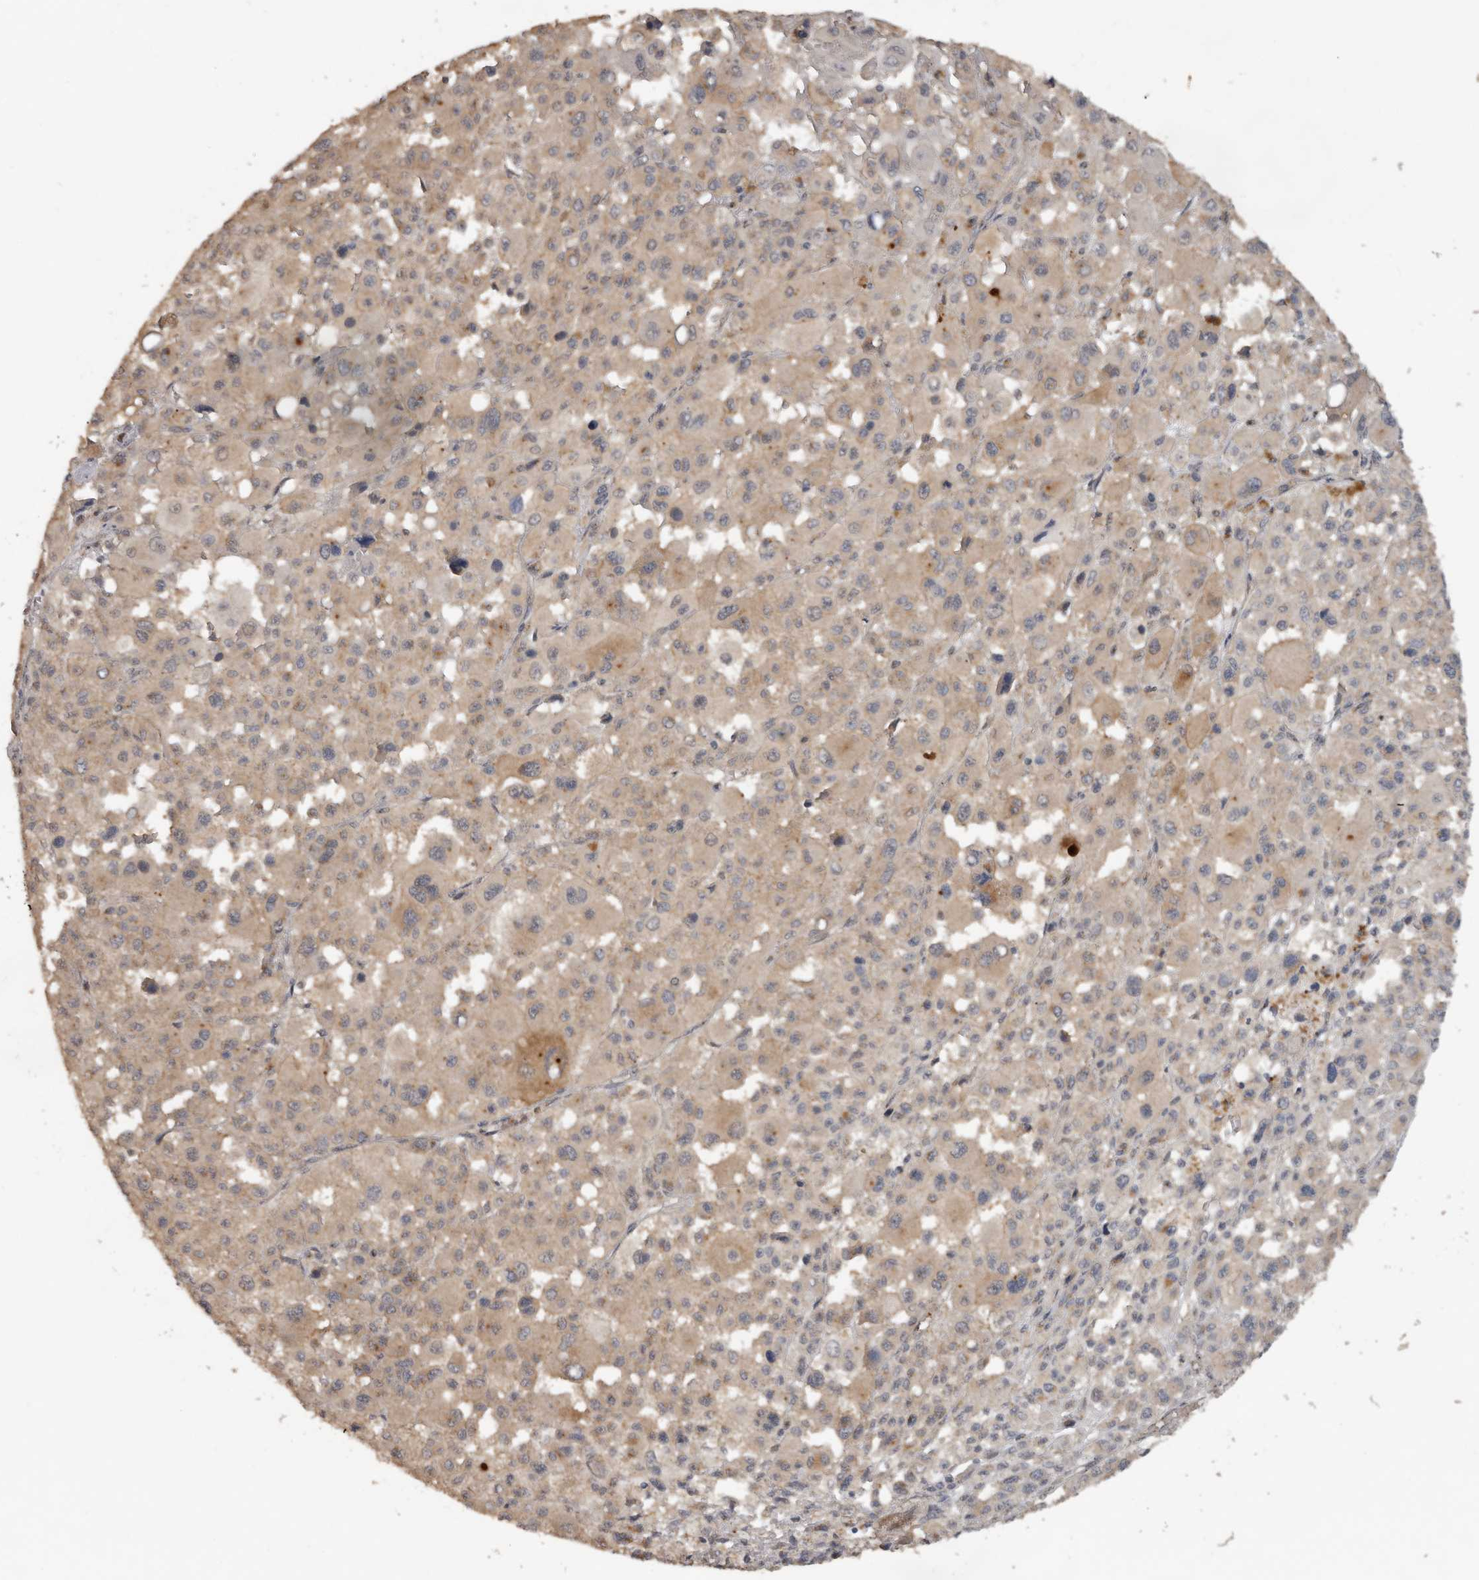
{"staining": {"intensity": "weak", "quantity": ">75%", "location": "cytoplasmic/membranous"}, "tissue": "melanoma", "cell_type": "Tumor cells", "image_type": "cancer", "snomed": [{"axis": "morphology", "description": "Malignant melanoma, Metastatic site"}, {"axis": "topography", "description": "Skin"}], "caption": "A high-resolution image shows immunohistochemistry (IHC) staining of melanoma, which demonstrates weak cytoplasmic/membranous staining in about >75% of tumor cells.", "gene": "CEP350", "patient": {"sex": "female", "age": 74}}